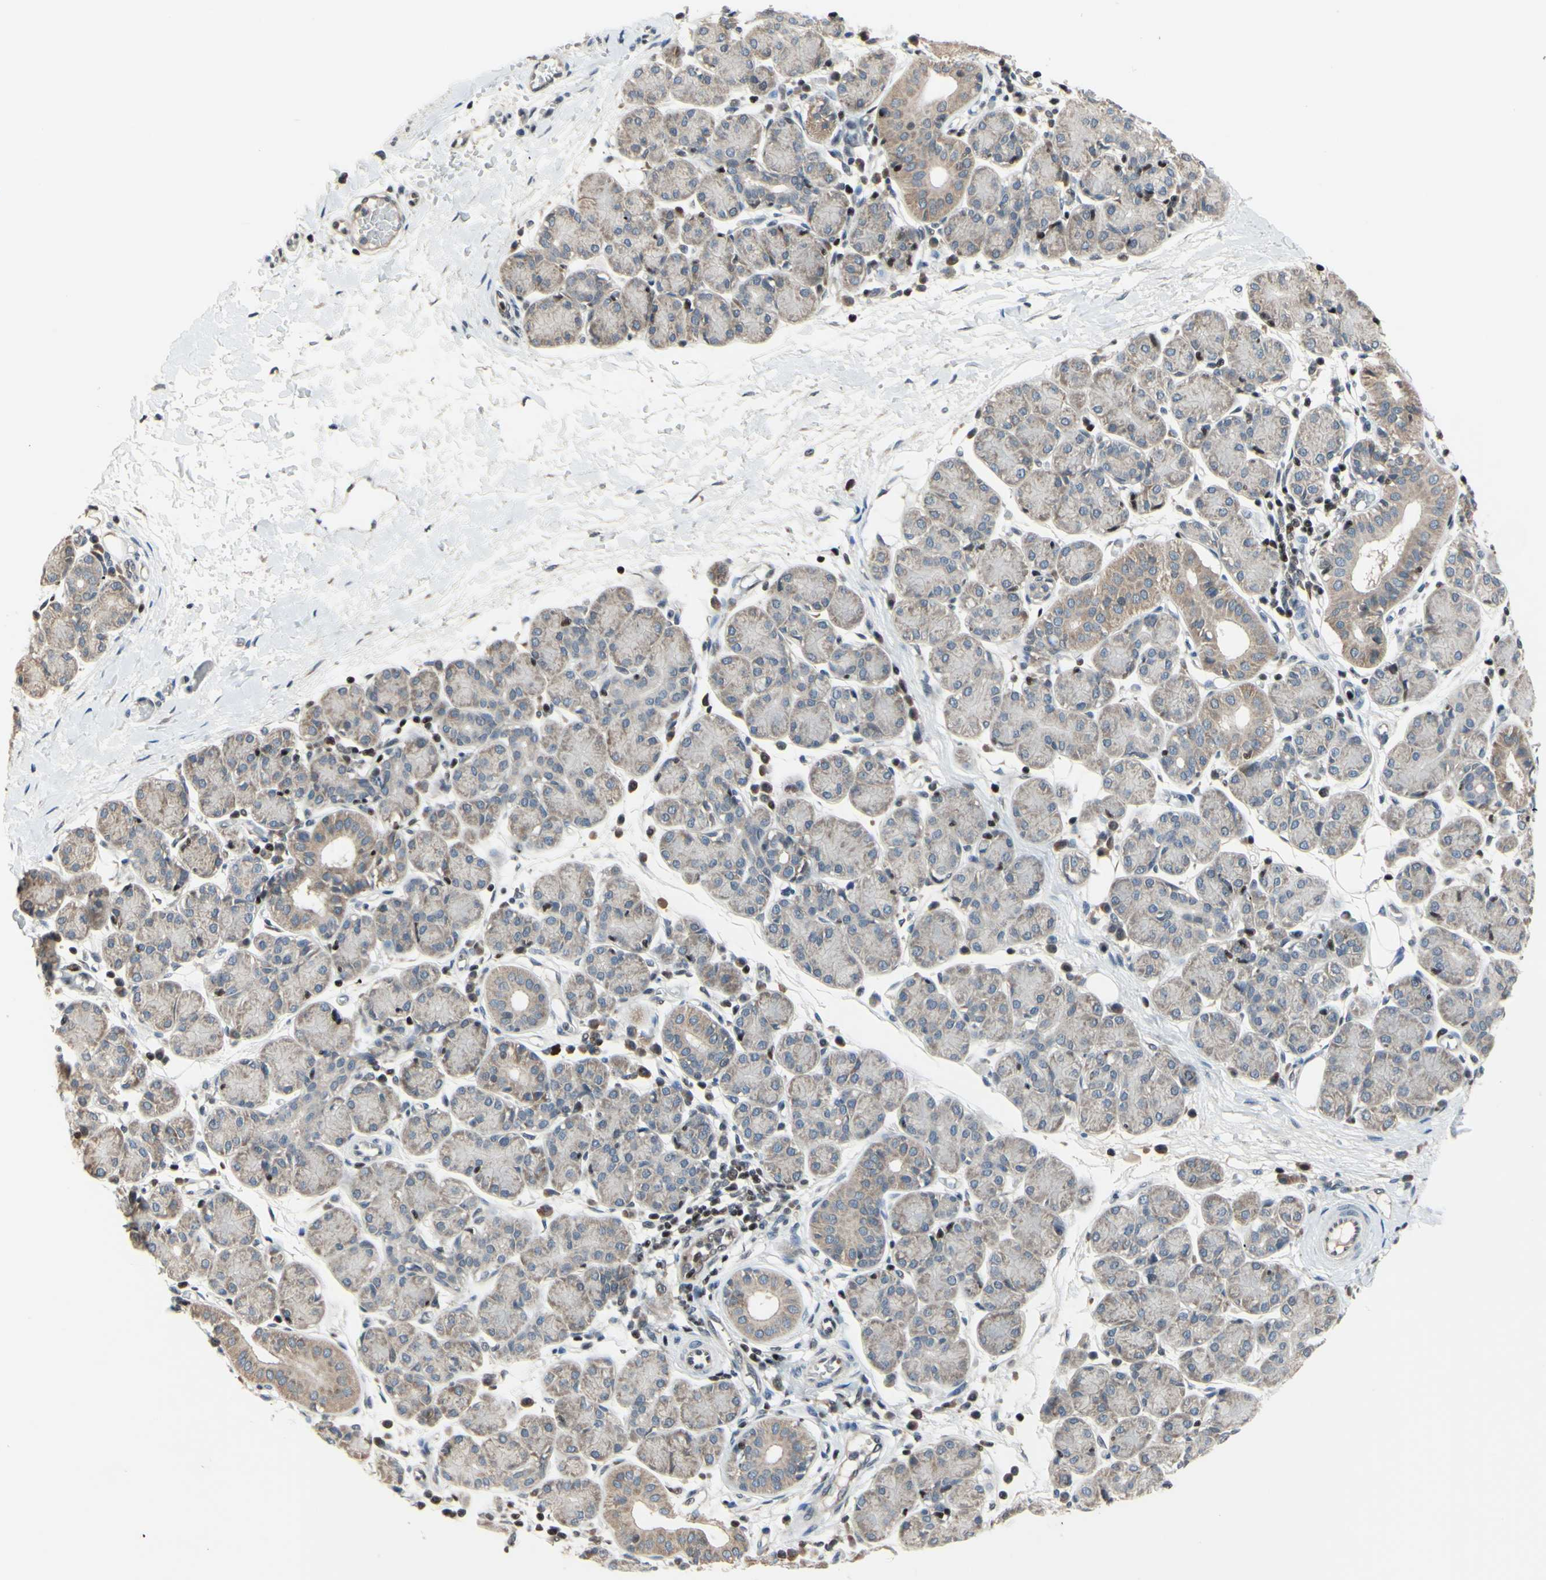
{"staining": {"intensity": "weak", "quantity": ">75%", "location": "cytoplasmic/membranous"}, "tissue": "salivary gland", "cell_type": "Glandular cells", "image_type": "normal", "snomed": [{"axis": "morphology", "description": "Normal tissue, NOS"}, {"axis": "morphology", "description": "Inflammation, NOS"}, {"axis": "topography", "description": "Lymph node"}, {"axis": "topography", "description": "Salivary gland"}], "caption": "Unremarkable salivary gland reveals weak cytoplasmic/membranous positivity in about >75% of glandular cells, visualized by immunohistochemistry.", "gene": "SP4", "patient": {"sex": "male", "age": 3}}